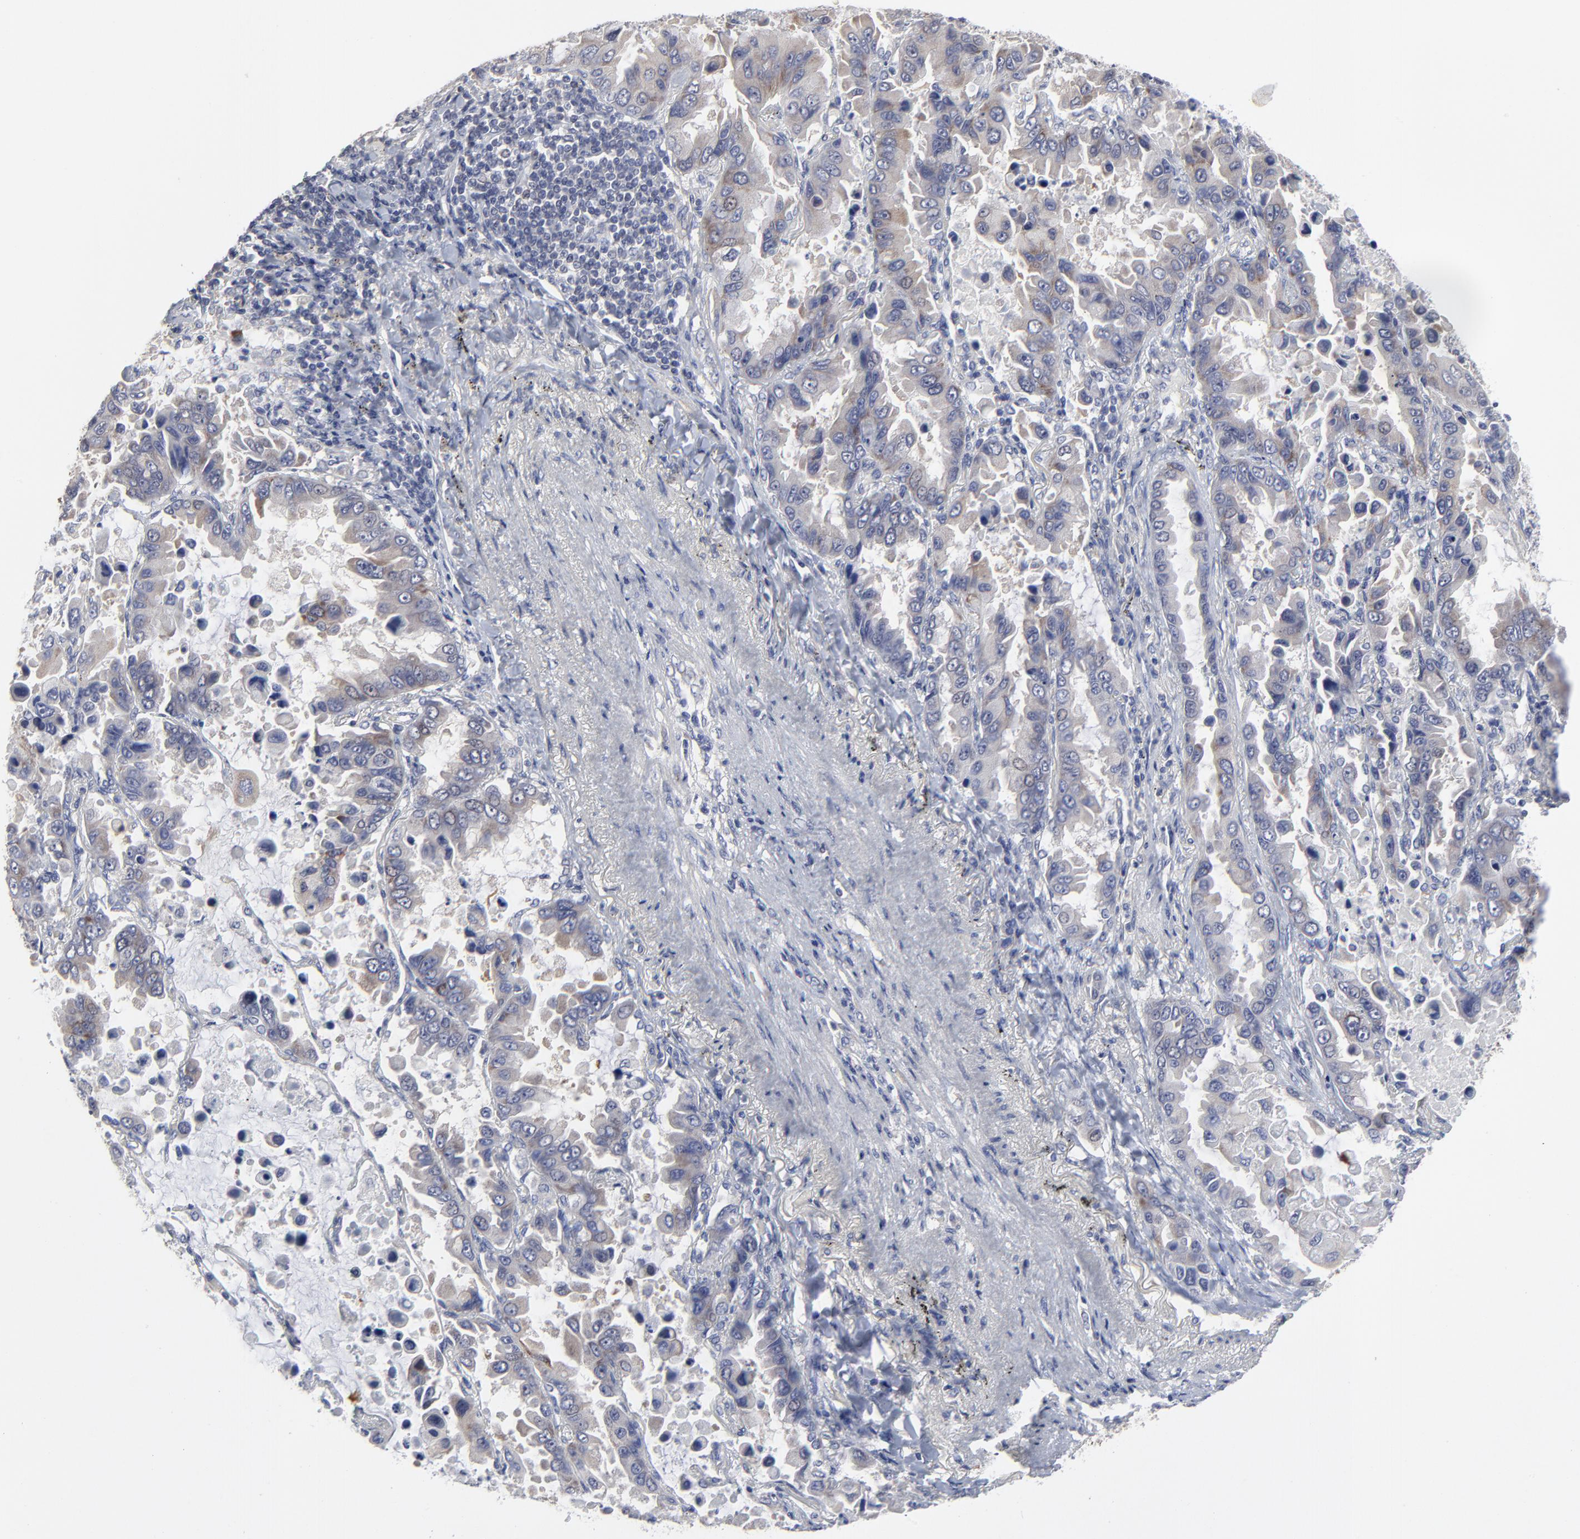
{"staining": {"intensity": "weak", "quantity": "<25%", "location": "cytoplasmic/membranous"}, "tissue": "lung cancer", "cell_type": "Tumor cells", "image_type": "cancer", "snomed": [{"axis": "morphology", "description": "Adenocarcinoma, NOS"}, {"axis": "topography", "description": "Lung"}], "caption": "The immunohistochemistry photomicrograph has no significant expression in tumor cells of lung cancer tissue.", "gene": "MAGEA10", "patient": {"sex": "male", "age": 64}}